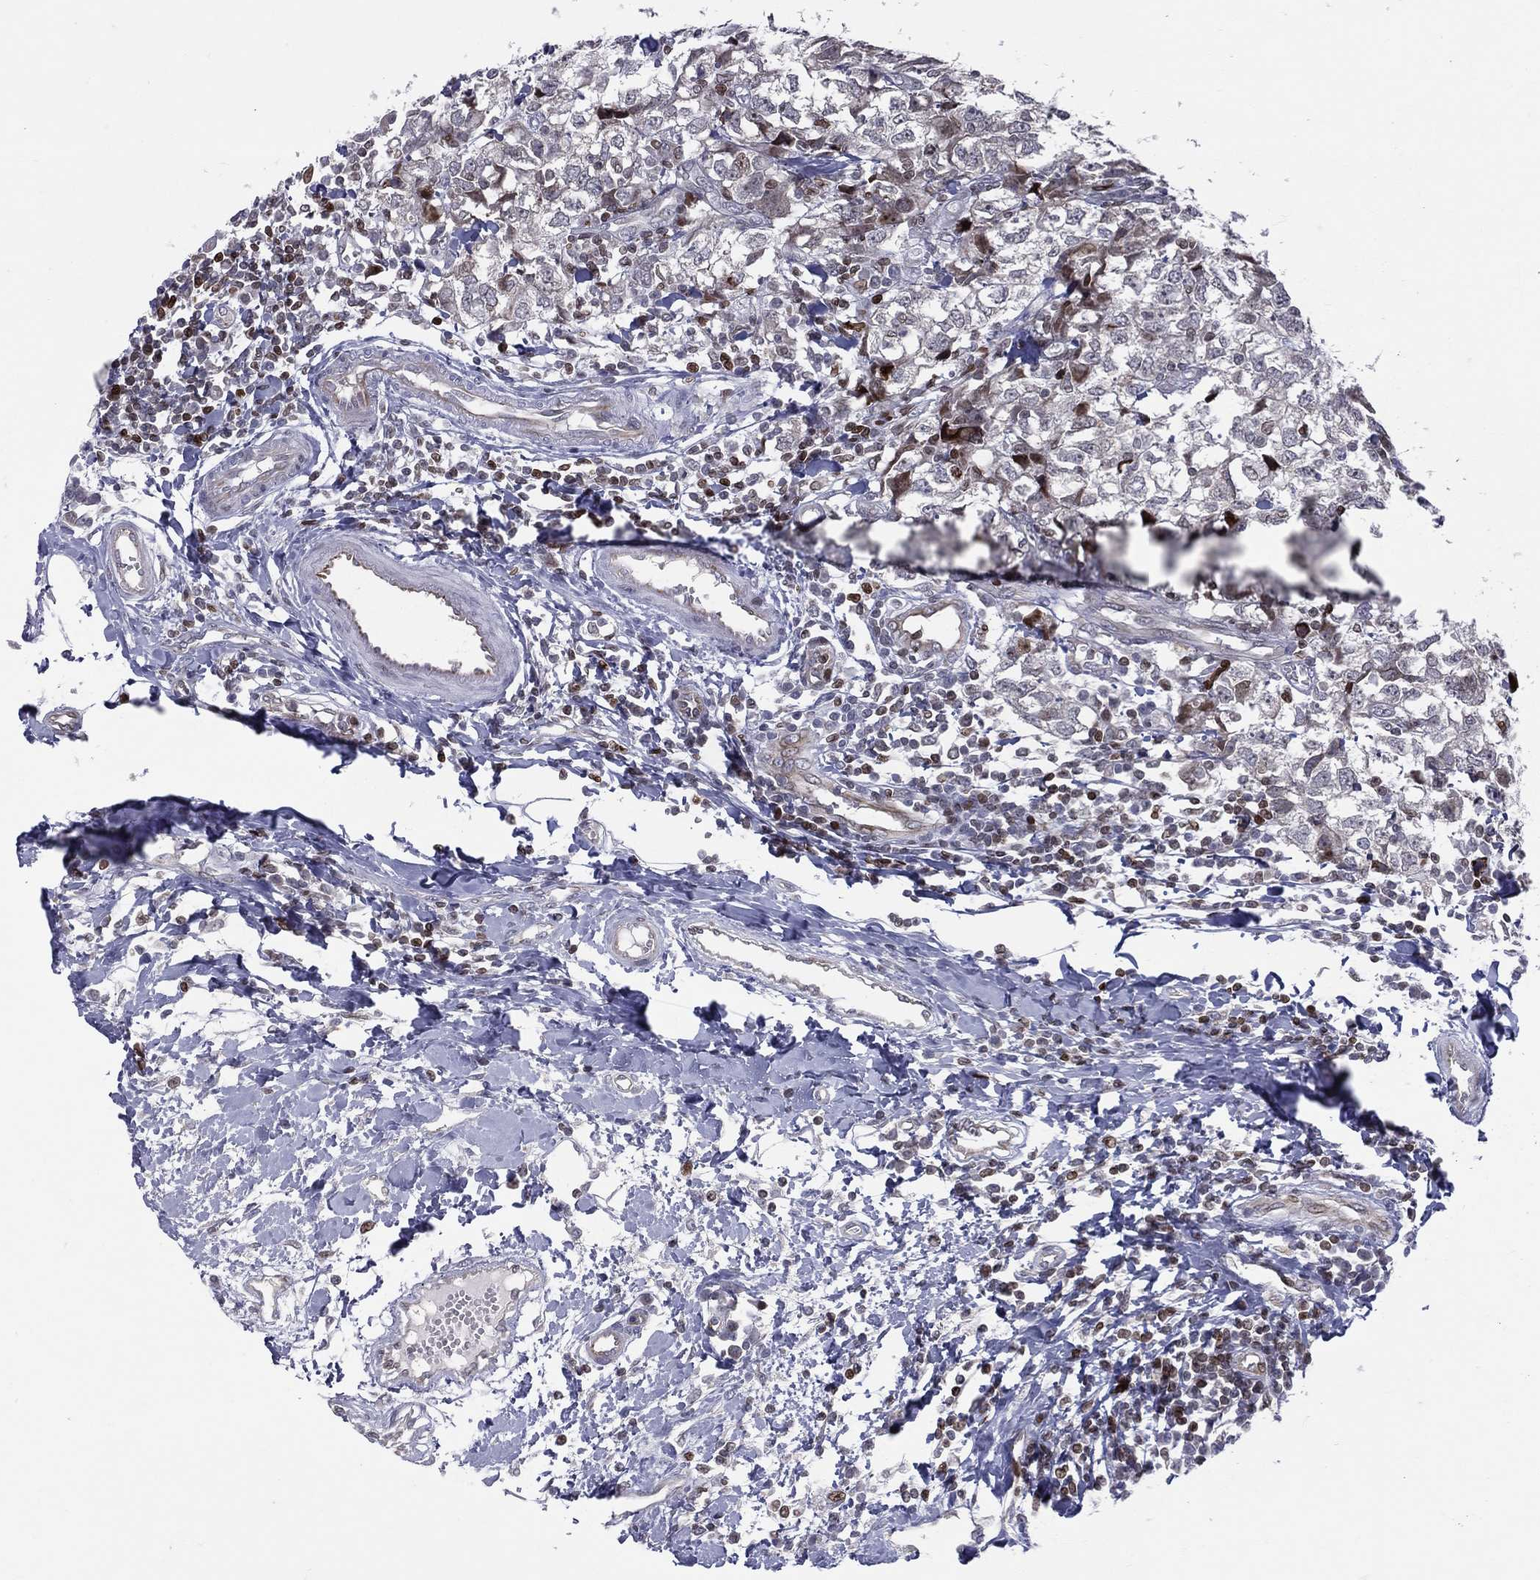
{"staining": {"intensity": "moderate", "quantity": "<25%", "location": "nuclear"}, "tissue": "breast cancer", "cell_type": "Tumor cells", "image_type": "cancer", "snomed": [{"axis": "morphology", "description": "Duct carcinoma"}, {"axis": "topography", "description": "Breast"}], "caption": "Moderate nuclear expression is seen in about <25% of tumor cells in breast infiltrating ductal carcinoma. The staining was performed using DAB (3,3'-diaminobenzidine) to visualize the protein expression in brown, while the nuclei were stained in blue with hematoxylin (Magnification: 20x).", "gene": "DBF4B", "patient": {"sex": "female", "age": 30}}